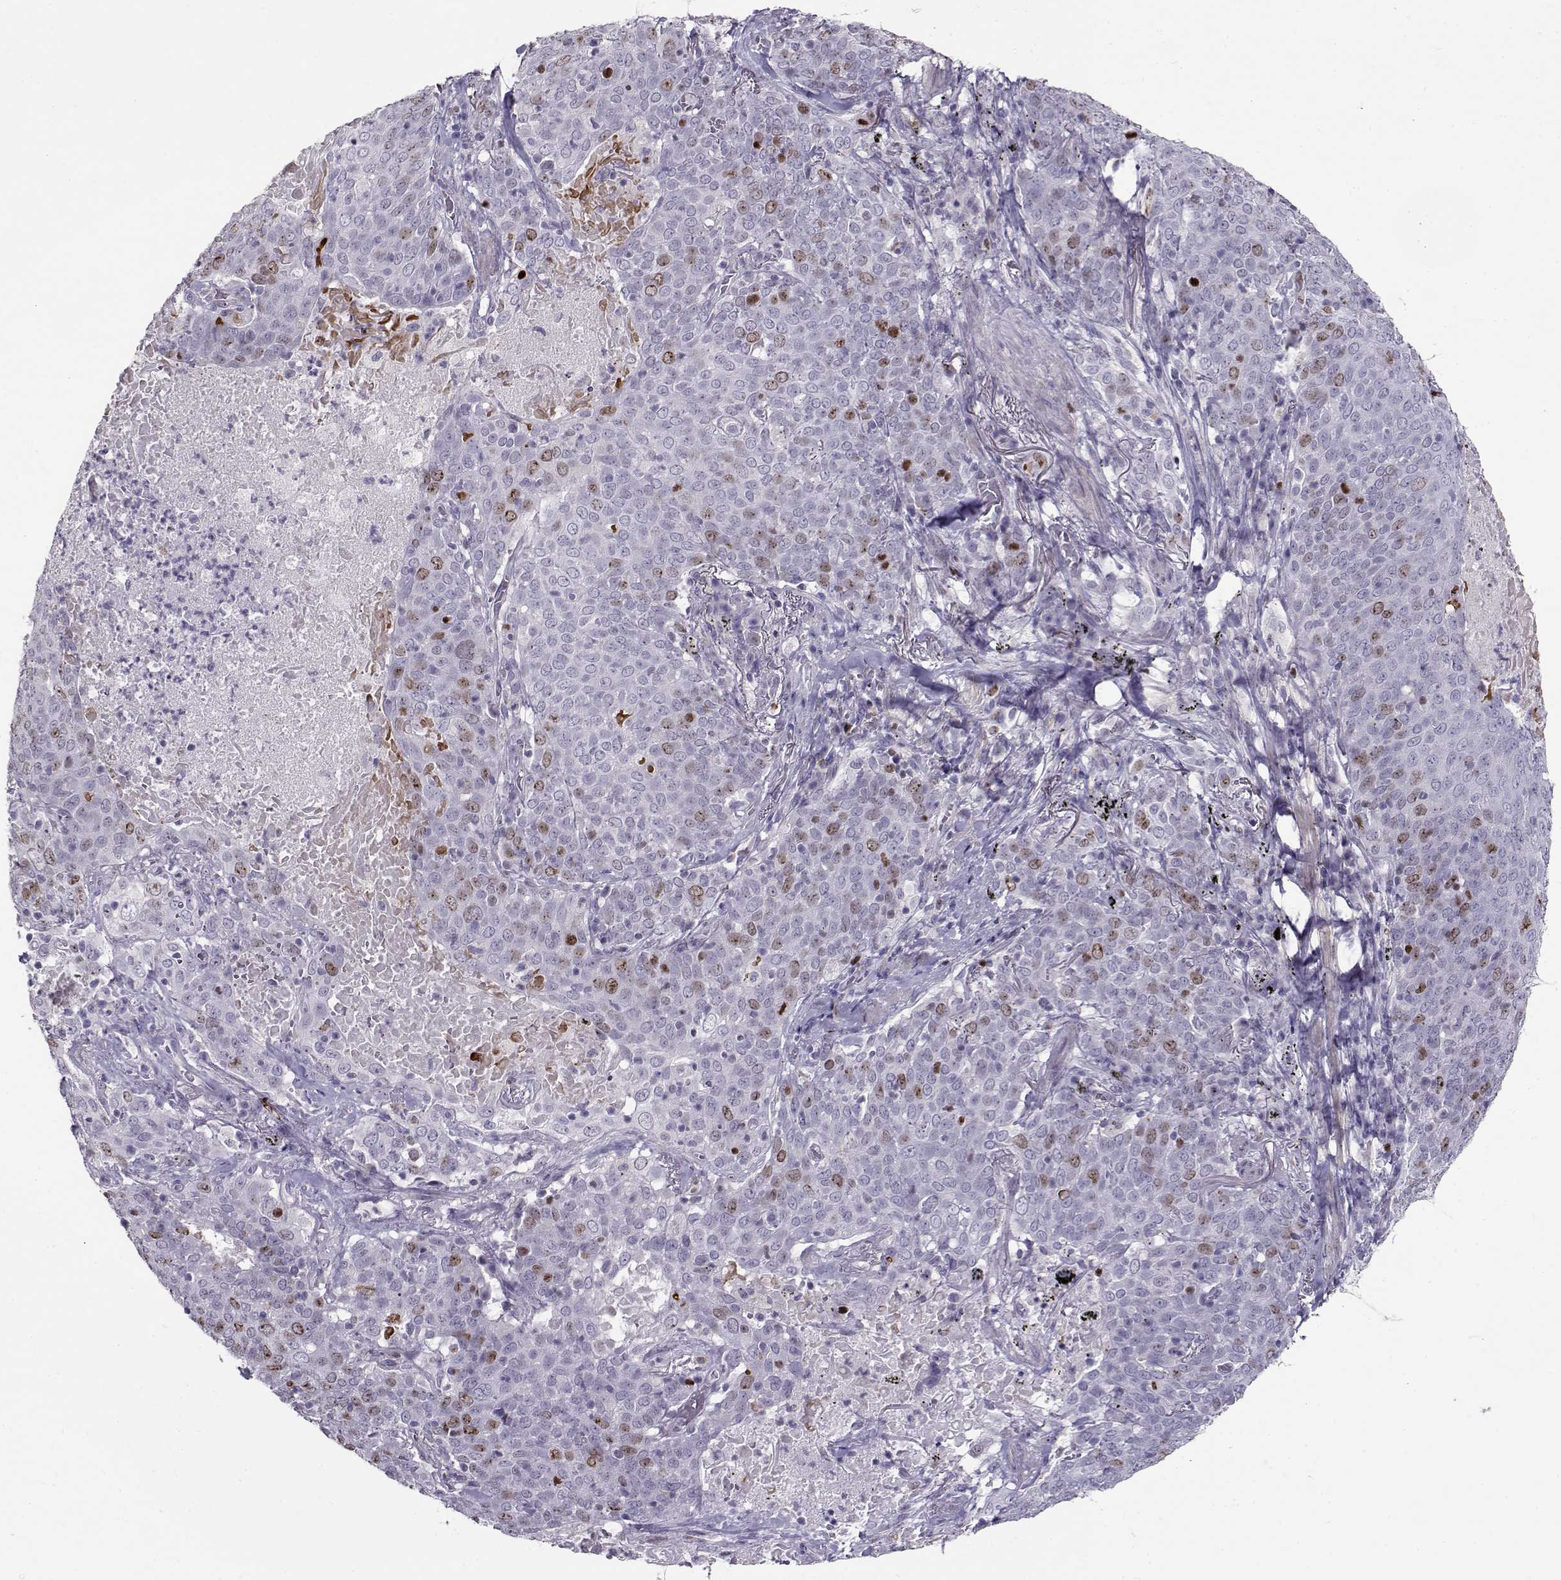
{"staining": {"intensity": "moderate", "quantity": "<25%", "location": "nuclear"}, "tissue": "lung cancer", "cell_type": "Tumor cells", "image_type": "cancer", "snomed": [{"axis": "morphology", "description": "Squamous cell carcinoma, NOS"}, {"axis": "topography", "description": "Lung"}], "caption": "Moderate nuclear staining for a protein is seen in about <25% of tumor cells of lung squamous cell carcinoma using IHC.", "gene": "NPW", "patient": {"sex": "male", "age": 82}}